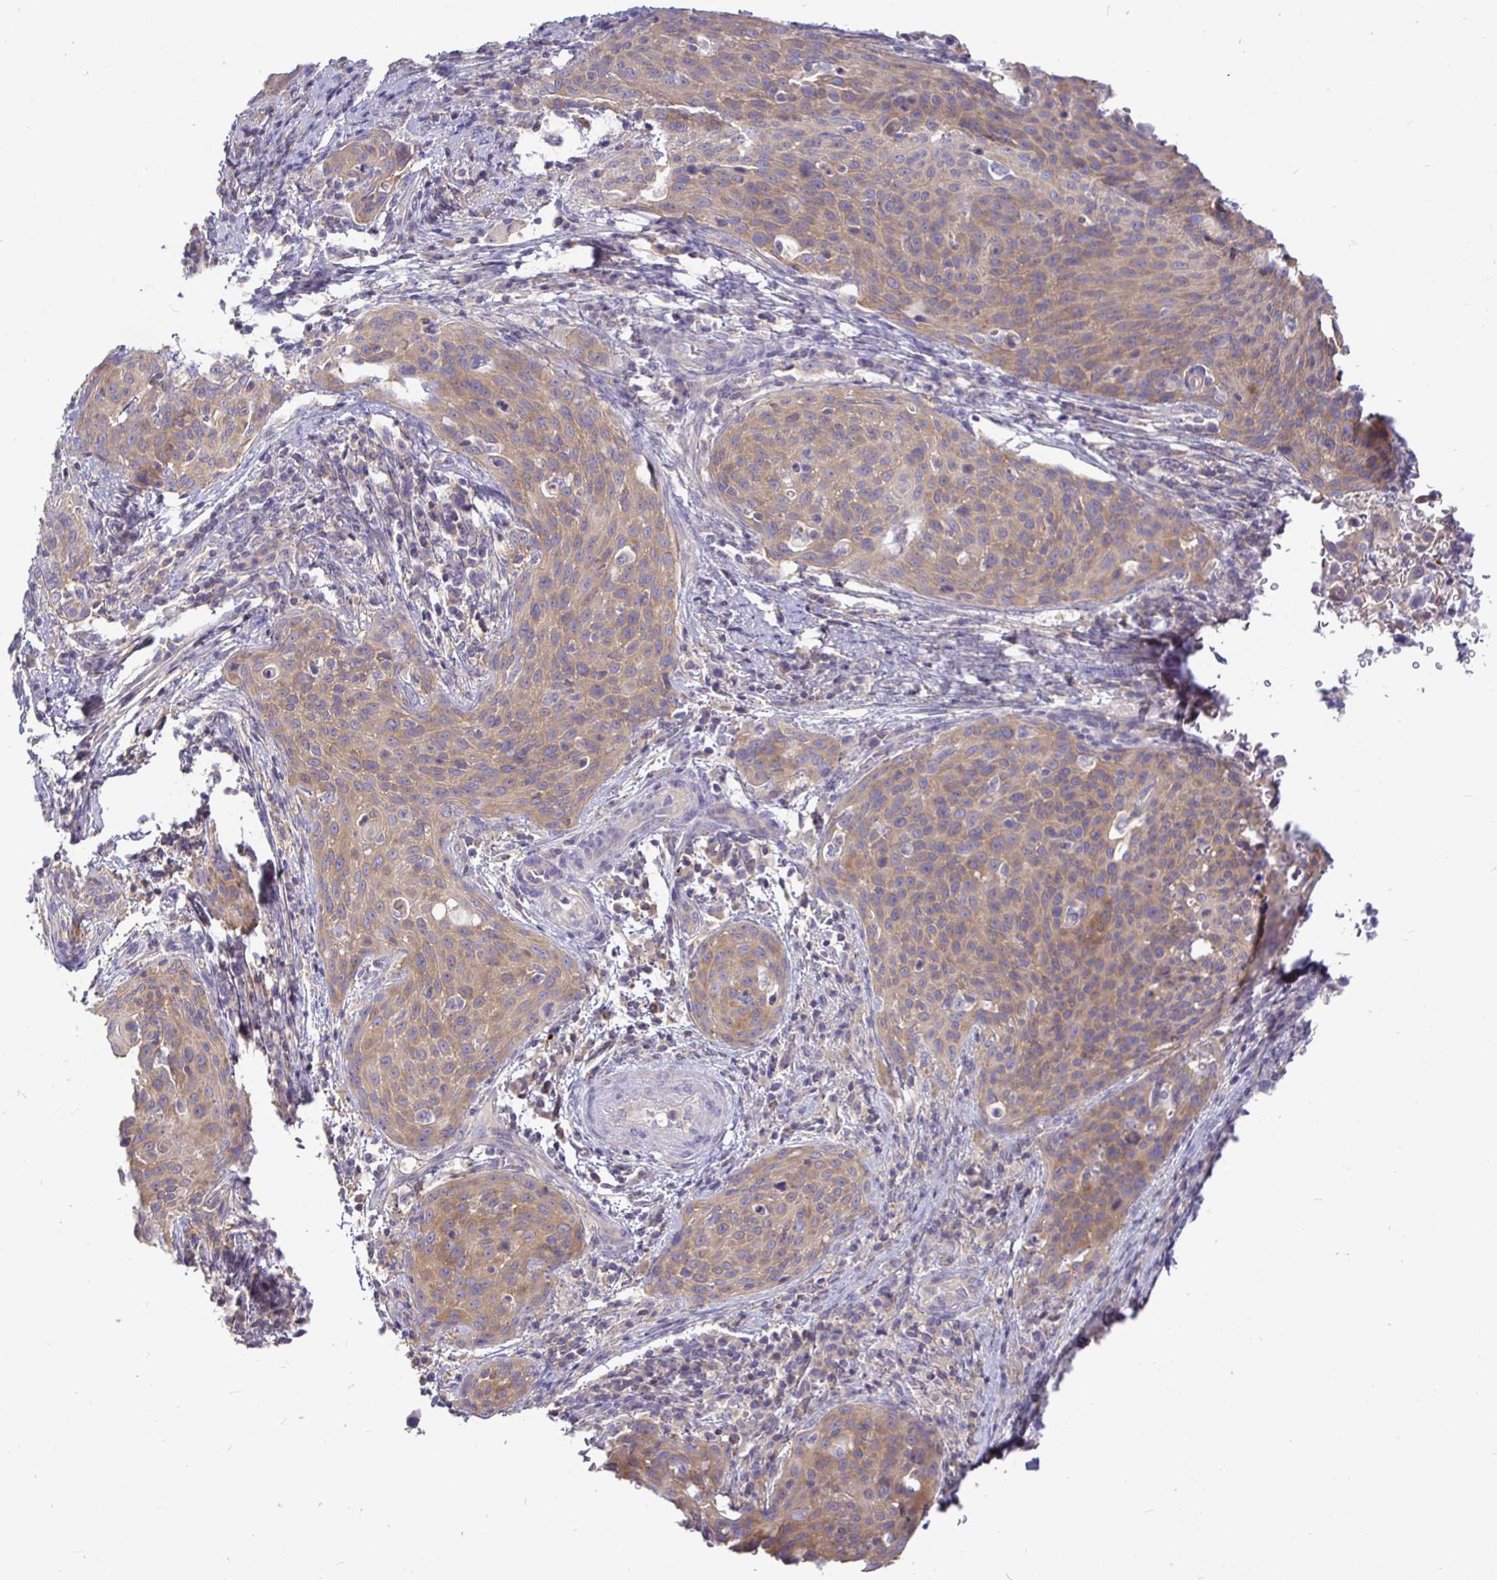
{"staining": {"intensity": "weak", "quantity": "25%-75%", "location": "cytoplasmic/membranous"}, "tissue": "cervical cancer", "cell_type": "Tumor cells", "image_type": "cancer", "snomed": [{"axis": "morphology", "description": "Squamous cell carcinoma, NOS"}, {"axis": "topography", "description": "Cervix"}], "caption": "Tumor cells demonstrate low levels of weak cytoplasmic/membranous staining in approximately 25%-75% of cells in cervical cancer (squamous cell carcinoma).", "gene": "KIF21A", "patient": {"sex": "female", "age": 31}}